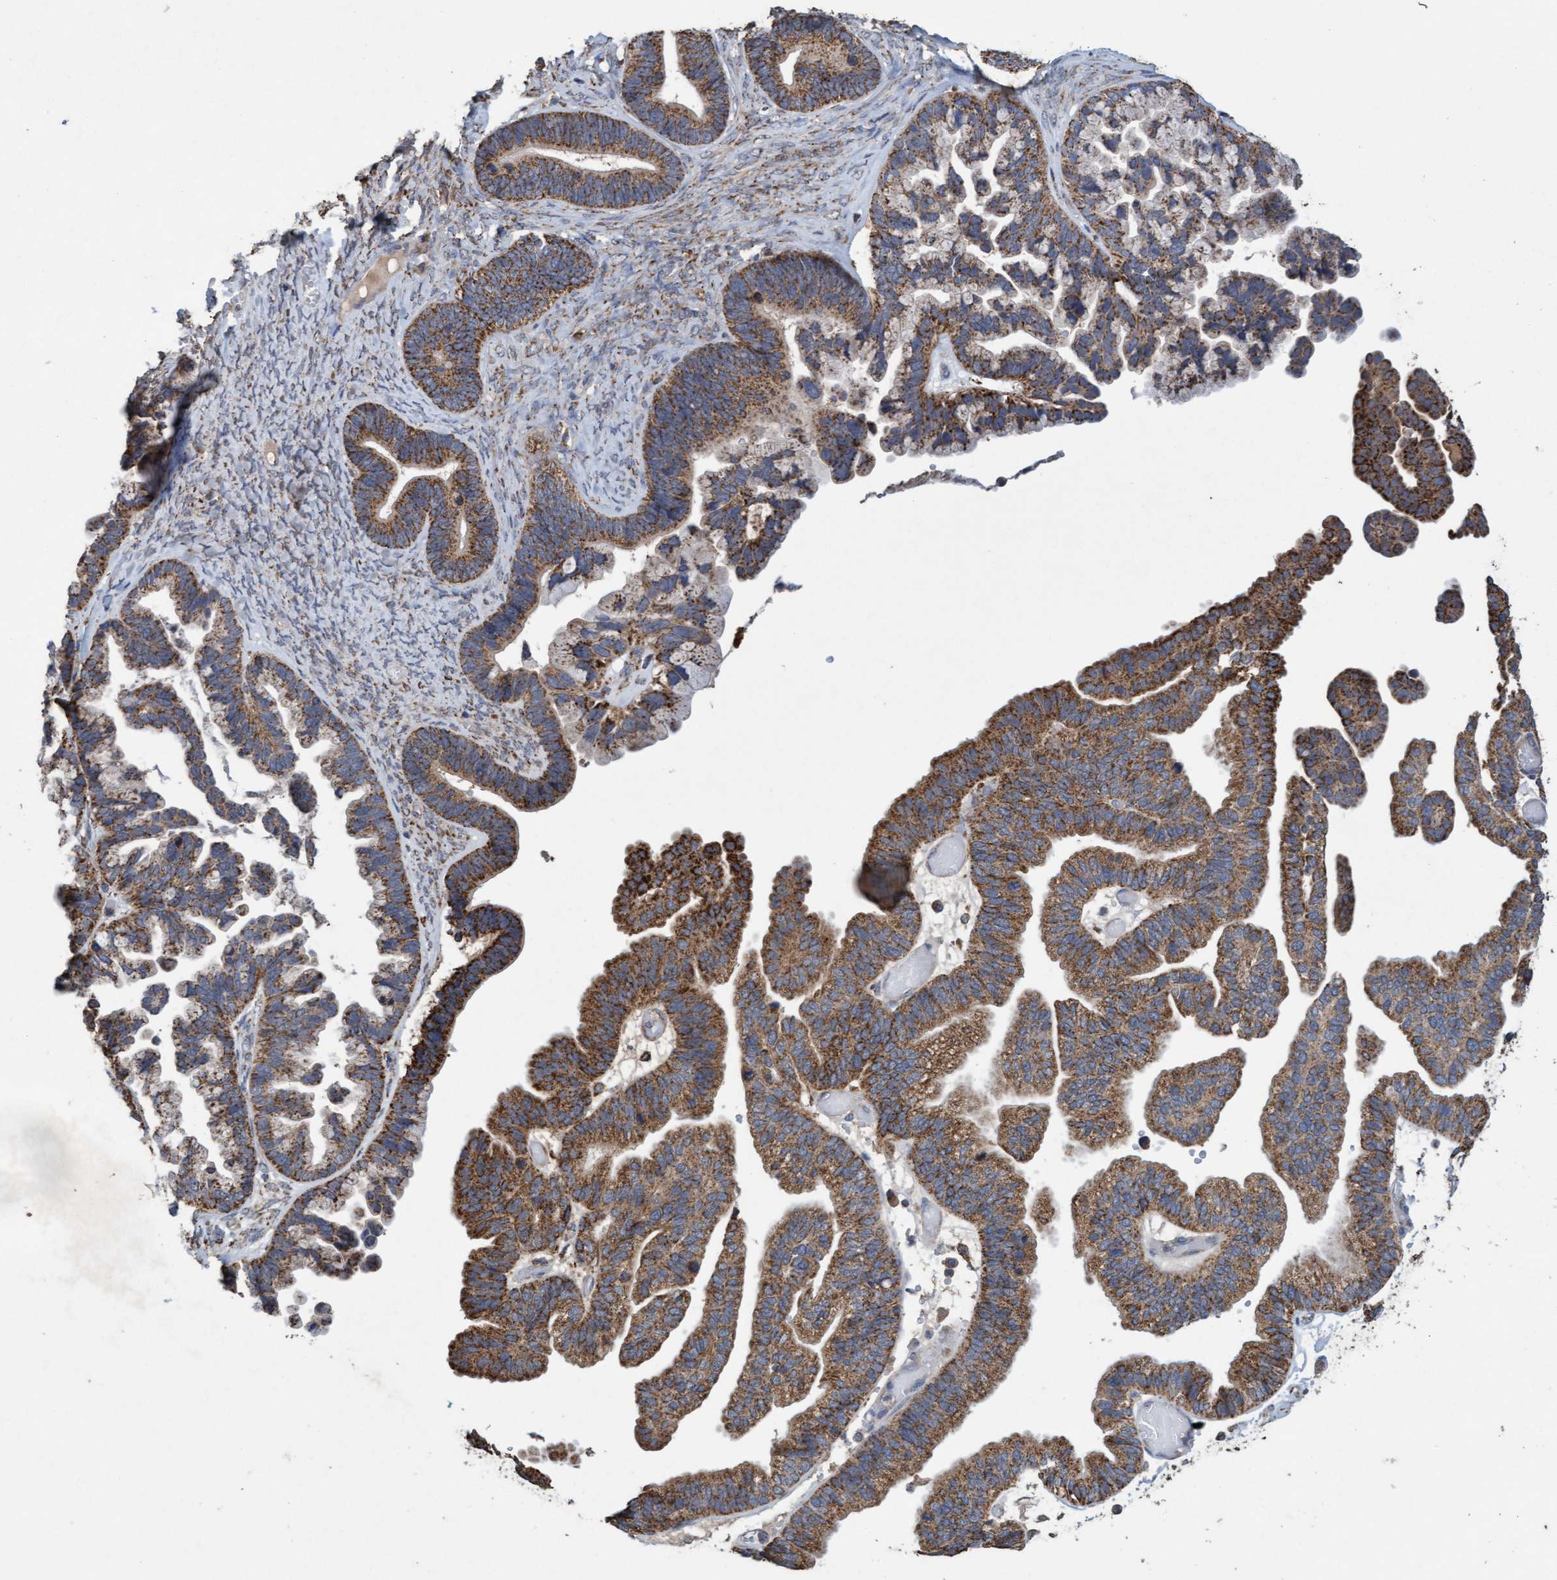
{"staining": {"intensity": "strong", "quantity": "25%-75%", "location": "cytoplasmic/membranous"}, "tissue": "ovarian cancer", "cell_type": "Tumor cells", "image_type": "cancer", "snomed": [{"axis": "morphology", "description": "Cystadenocarcinoma, serous, NOS"}, {"axis": "topography", "description": "Ovary"}], "caption": "Brown immunohistochemical staining in human serous cystadenocarcinoma (ovarian) shows strong cytoplasmic/membranous staining in about 25%-75% of tumor cells.", "gene": "ATPAF2", "patient": {"sex": "female", "age": 56}}